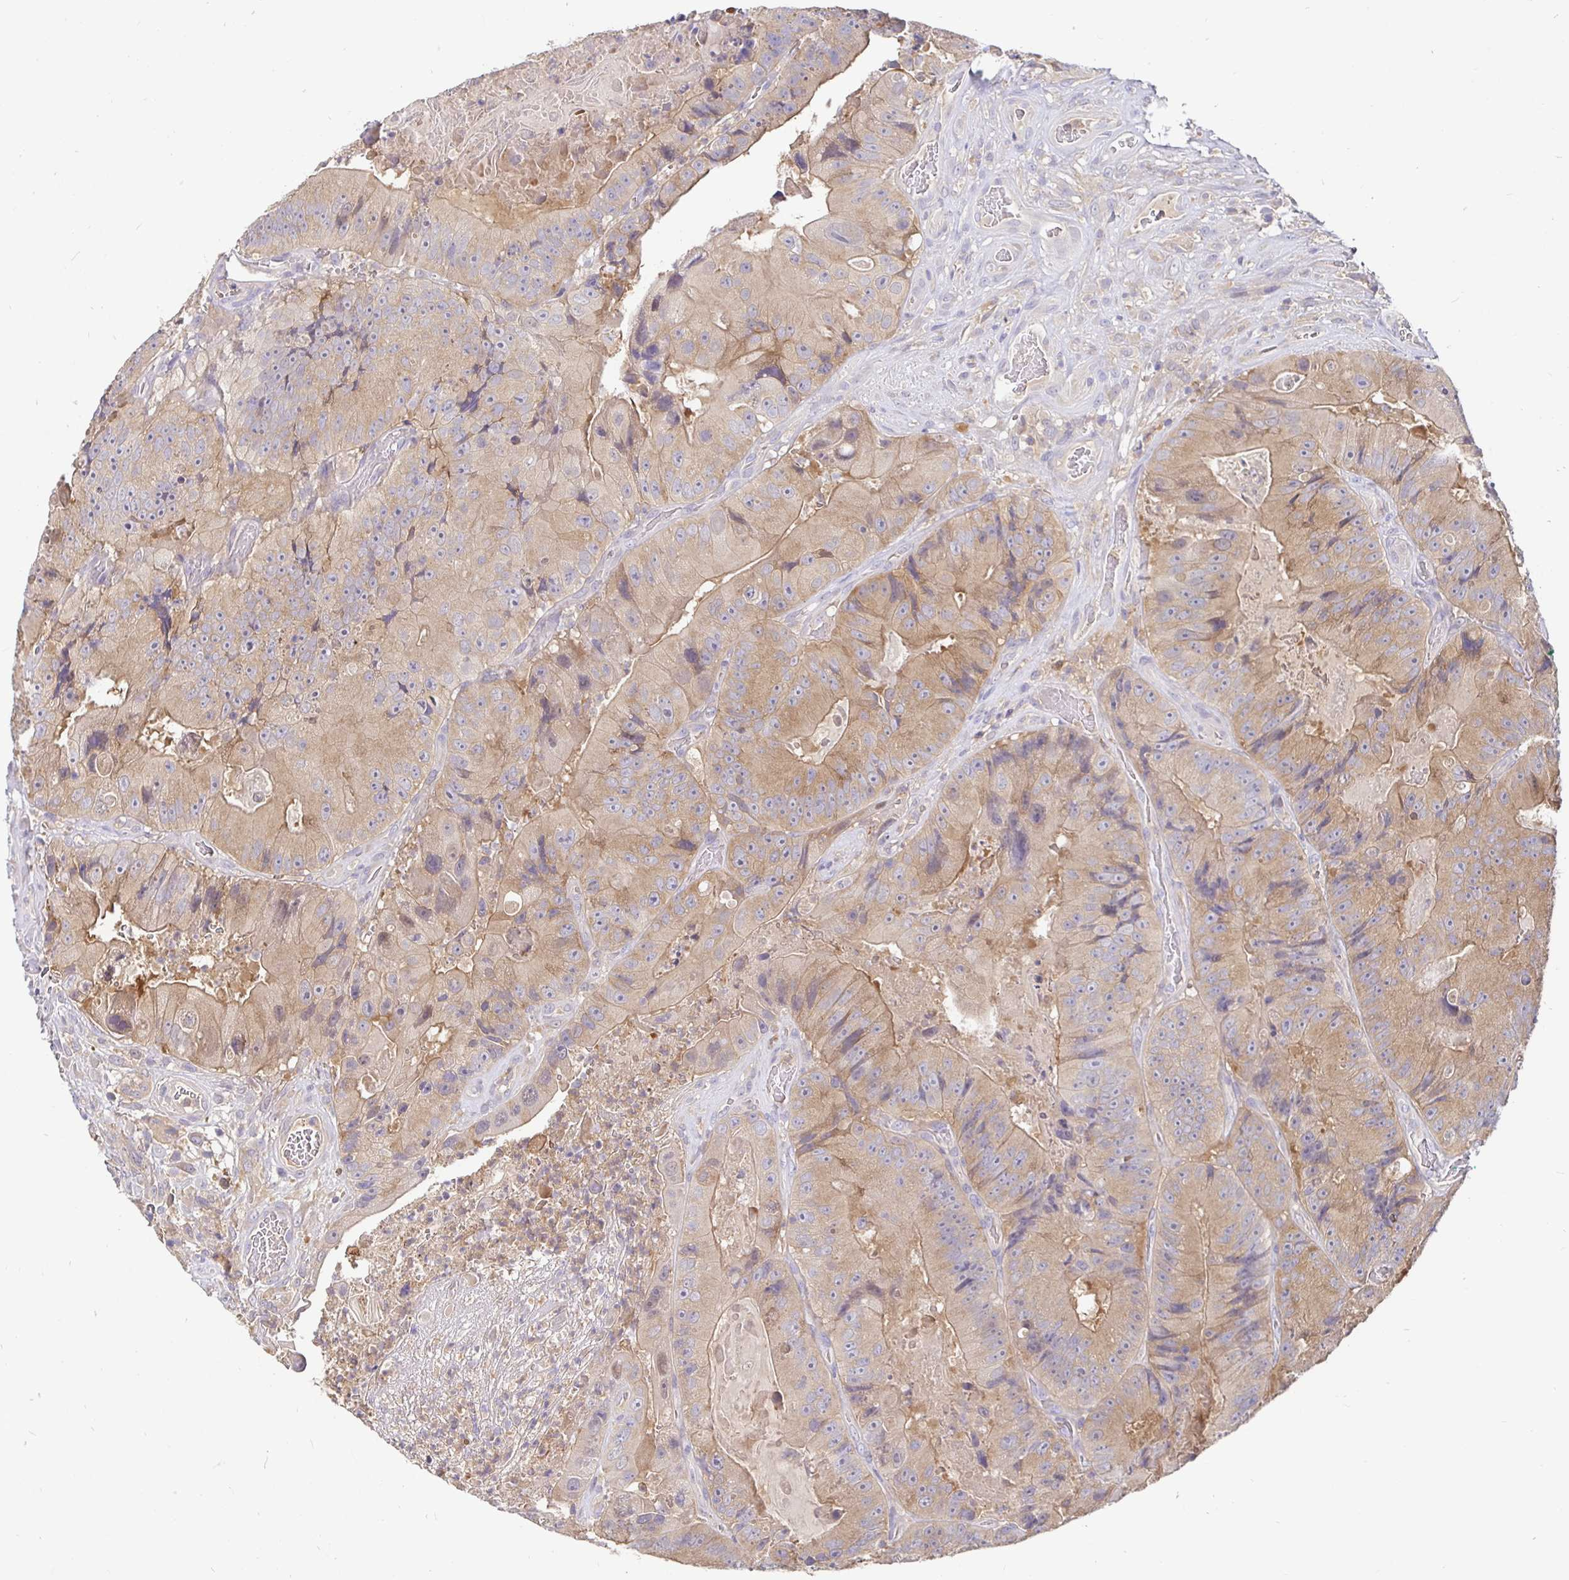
{"staining": {"intensity": "weak", "quantity": ">75%", "location": "cytoplasmic/membranous"}, "tissue": "colorectal cancer", "cell_type": "Tumor cells", "image_type": "cancer", "snomed": [{"axis": "morphology", "description": "Adenocarcinoma, NOS"}, {"axis": "topography", "description": "Colon"}], "caption": "Tumor cells display low levels of weak cytoplasmic/membranous expression in approximately >75% of cells in human adenocarcinoma (colorectal).", "gene": "KIF21A", "patient": {"sex": "female", "age": 86}}